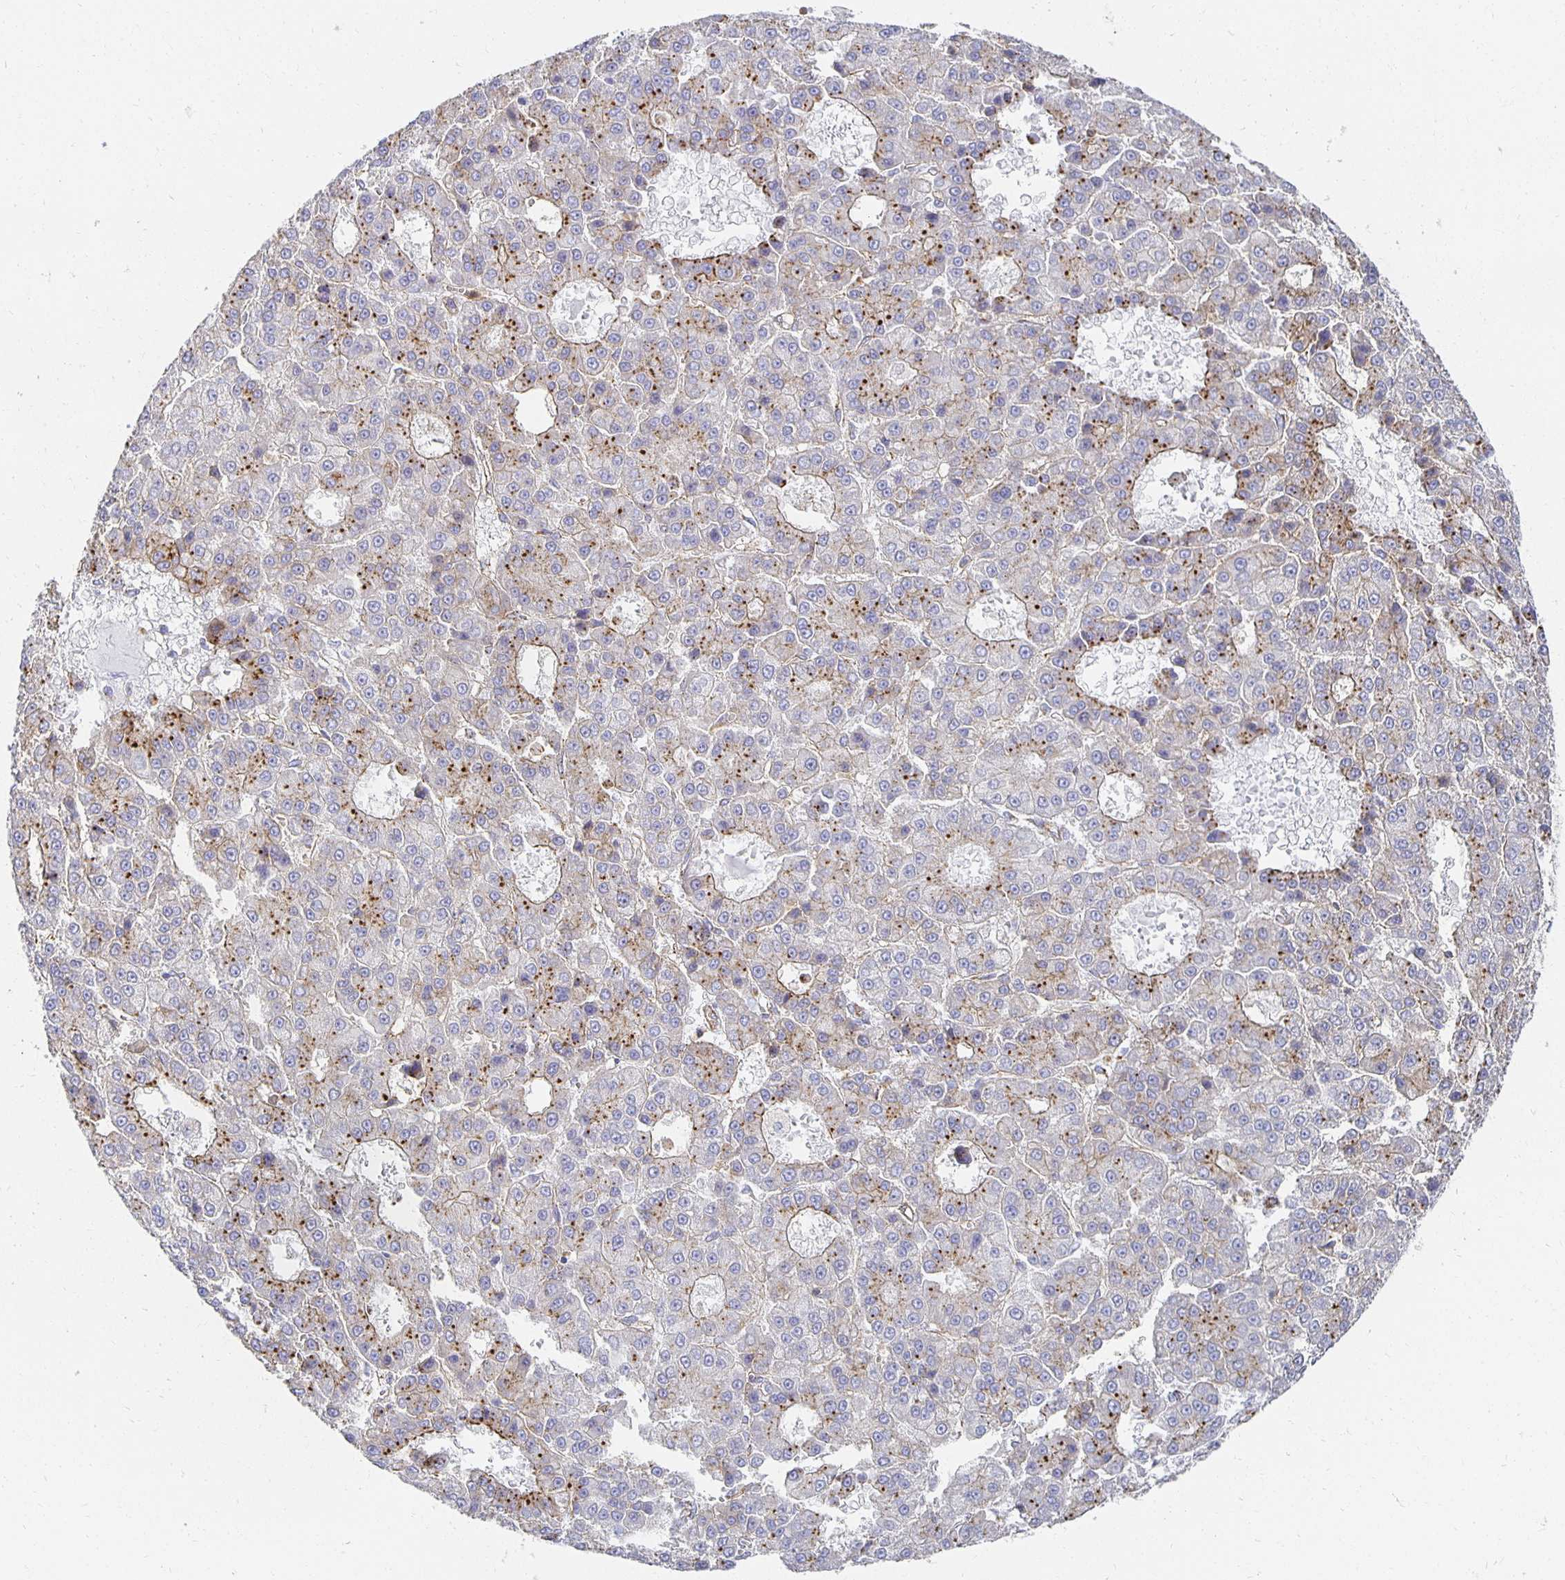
{"staining": {"intensity": "moderate", "quantity": "25%-75%", "location": "cytoplasmic/membranous"}, "tissue": "liver cancer", "cell_type": "Tumor cells", "image_type": "cancer", "snomed": [{"axis": "morphology", "description": "Carcinoma, Hepatocellular, NOS"}, {"axis": "topography", "description": "Liver"}], "caption": "DAB immunohistochemical staining of human liver cancer (hepatocellular carcinoma) demonstrates moderate cytoplasmic/membranous protein expression in about 25%-75% of tumor cells. (Stains: DAB in brown, nuclei in blue, Microscopy: brightfield microscopy at high magnification).", "gene": "TAAR1", "patient": {"sex": "male", "age": 70}}